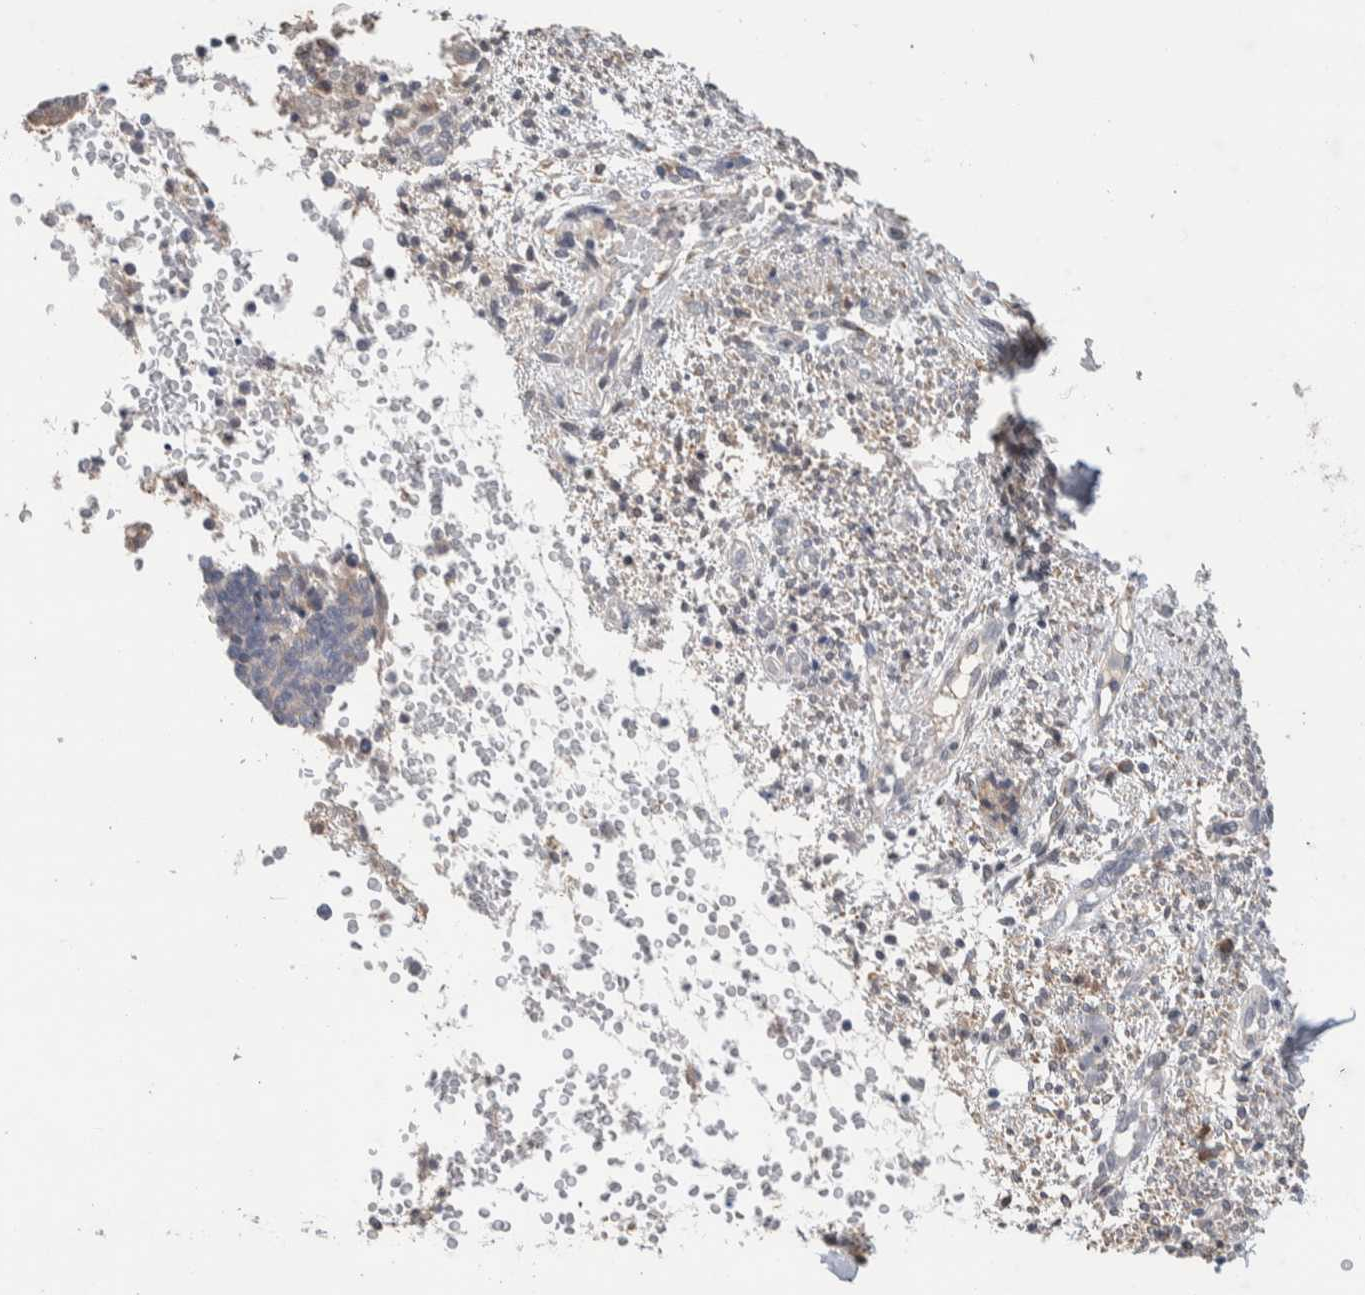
{"staining": {"intensity": "negative", "quantity": "none", "location": "none"}, "tissue": "endometrium", "cell_type": "Cells in endometrial stroma", "image_type": "normal", "snomed": [{"axis": "morphology", "description": "Normal tissue, NOS"}, {"axis": "topography", "description": "Endometrium"}], "caption": "This is an IHC image of benign endometrium. There is no staining in cells in endometrial stroma.", "gene": "RUSF1", "patient": {"sex": "female", "age": 35}}